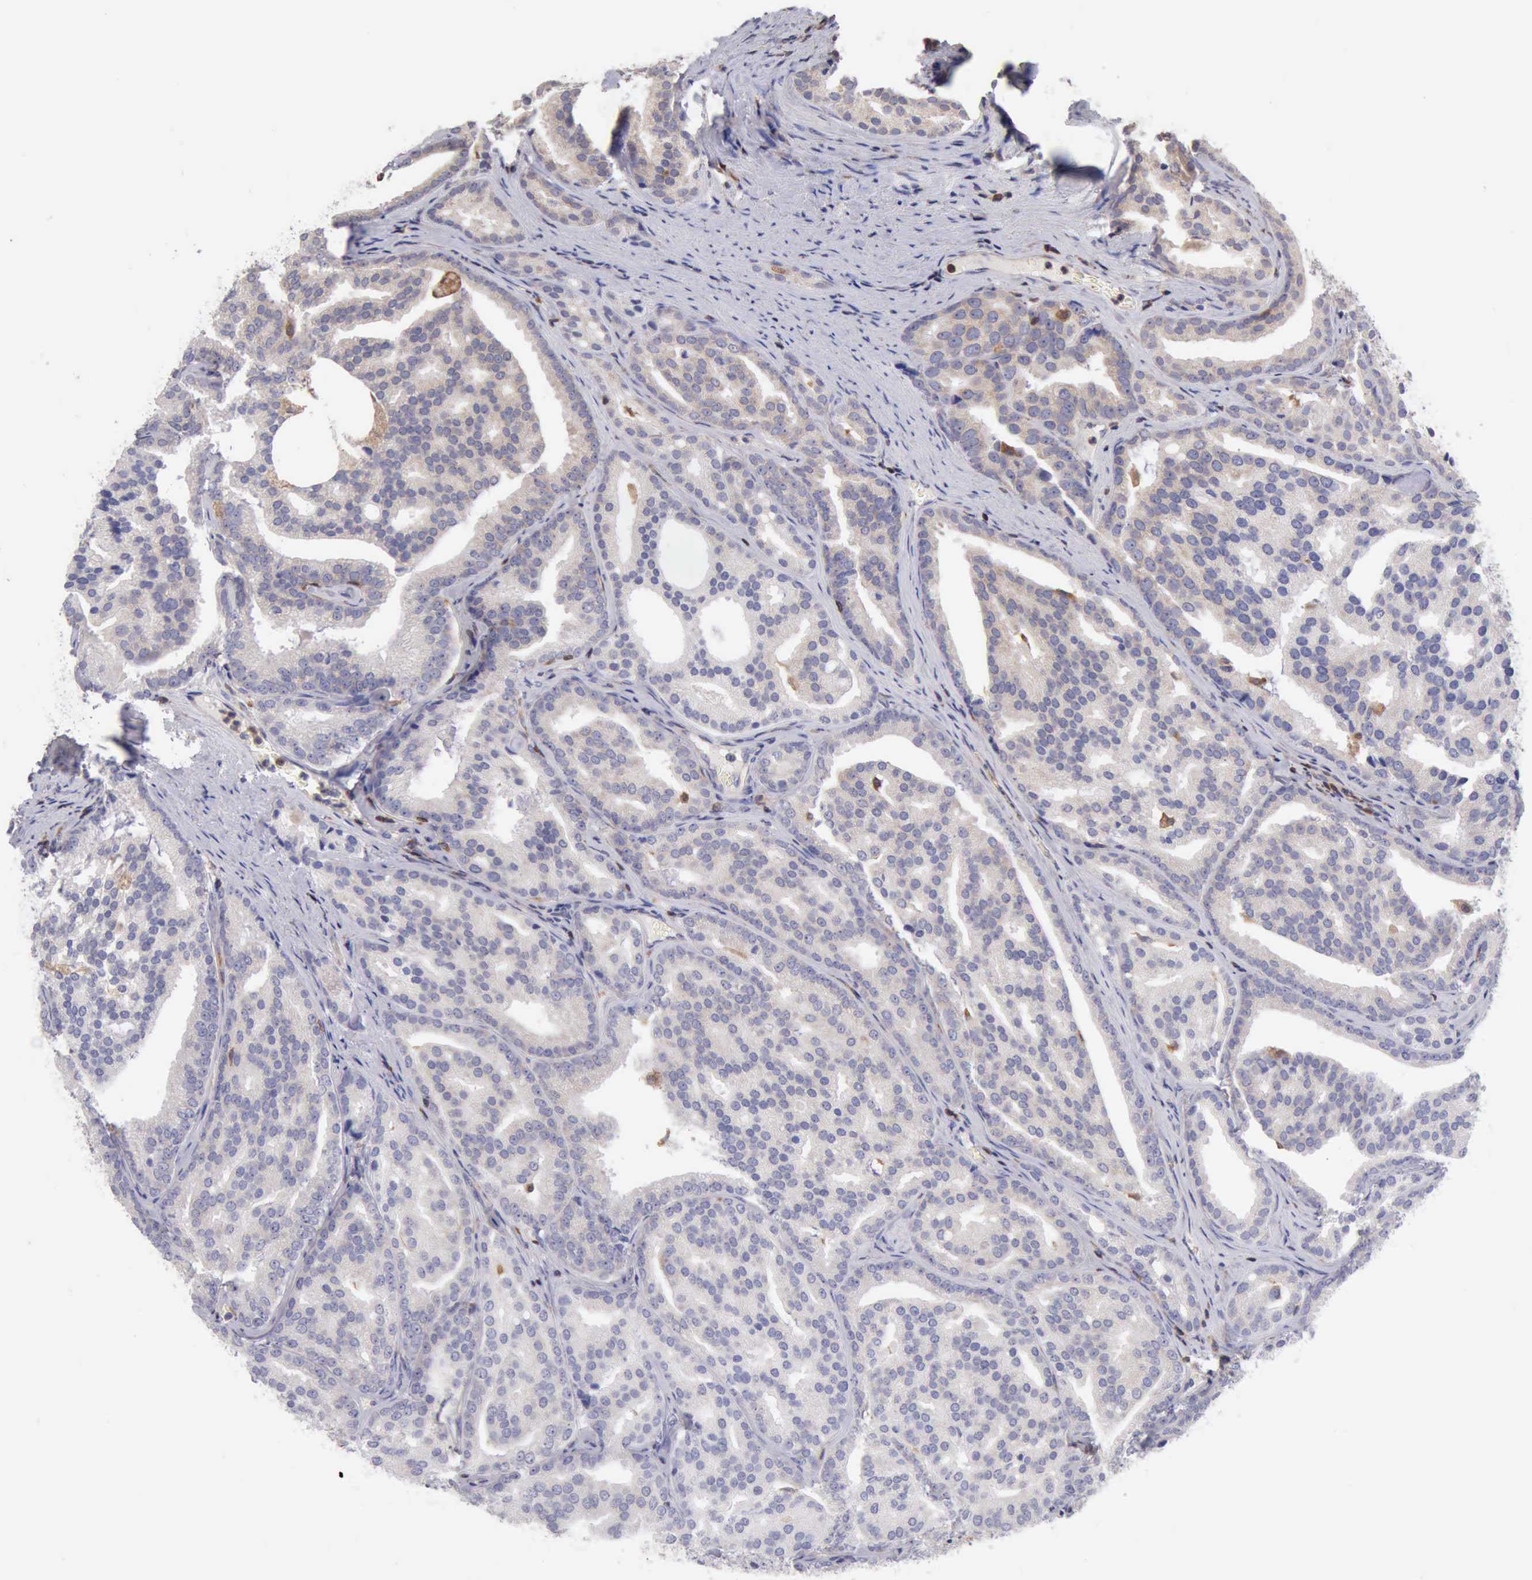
{"staining": {"intensity": "weak", "quantity": "25%-75%", "location": "cytoplasmic/membranous"}, "tissue": "prostate cancer", "cell_type": "Tumor cells", "image_type": "cancer", "snomed": [{"axis": "morphology", "description": "Adenocarcinoma, High grade"}, {"axis": "topography", "description": "Prostate"}], "caption": "DAB (3,3'-diaminobenzidine) immunohistochemical staining of prostate cancer reveals weak cytoplasmic/membranous protein positivity in approximately 25%-75% of tumor cells.", "gene": "SASH3", "patient": {"sex": "male", "age": 64}}